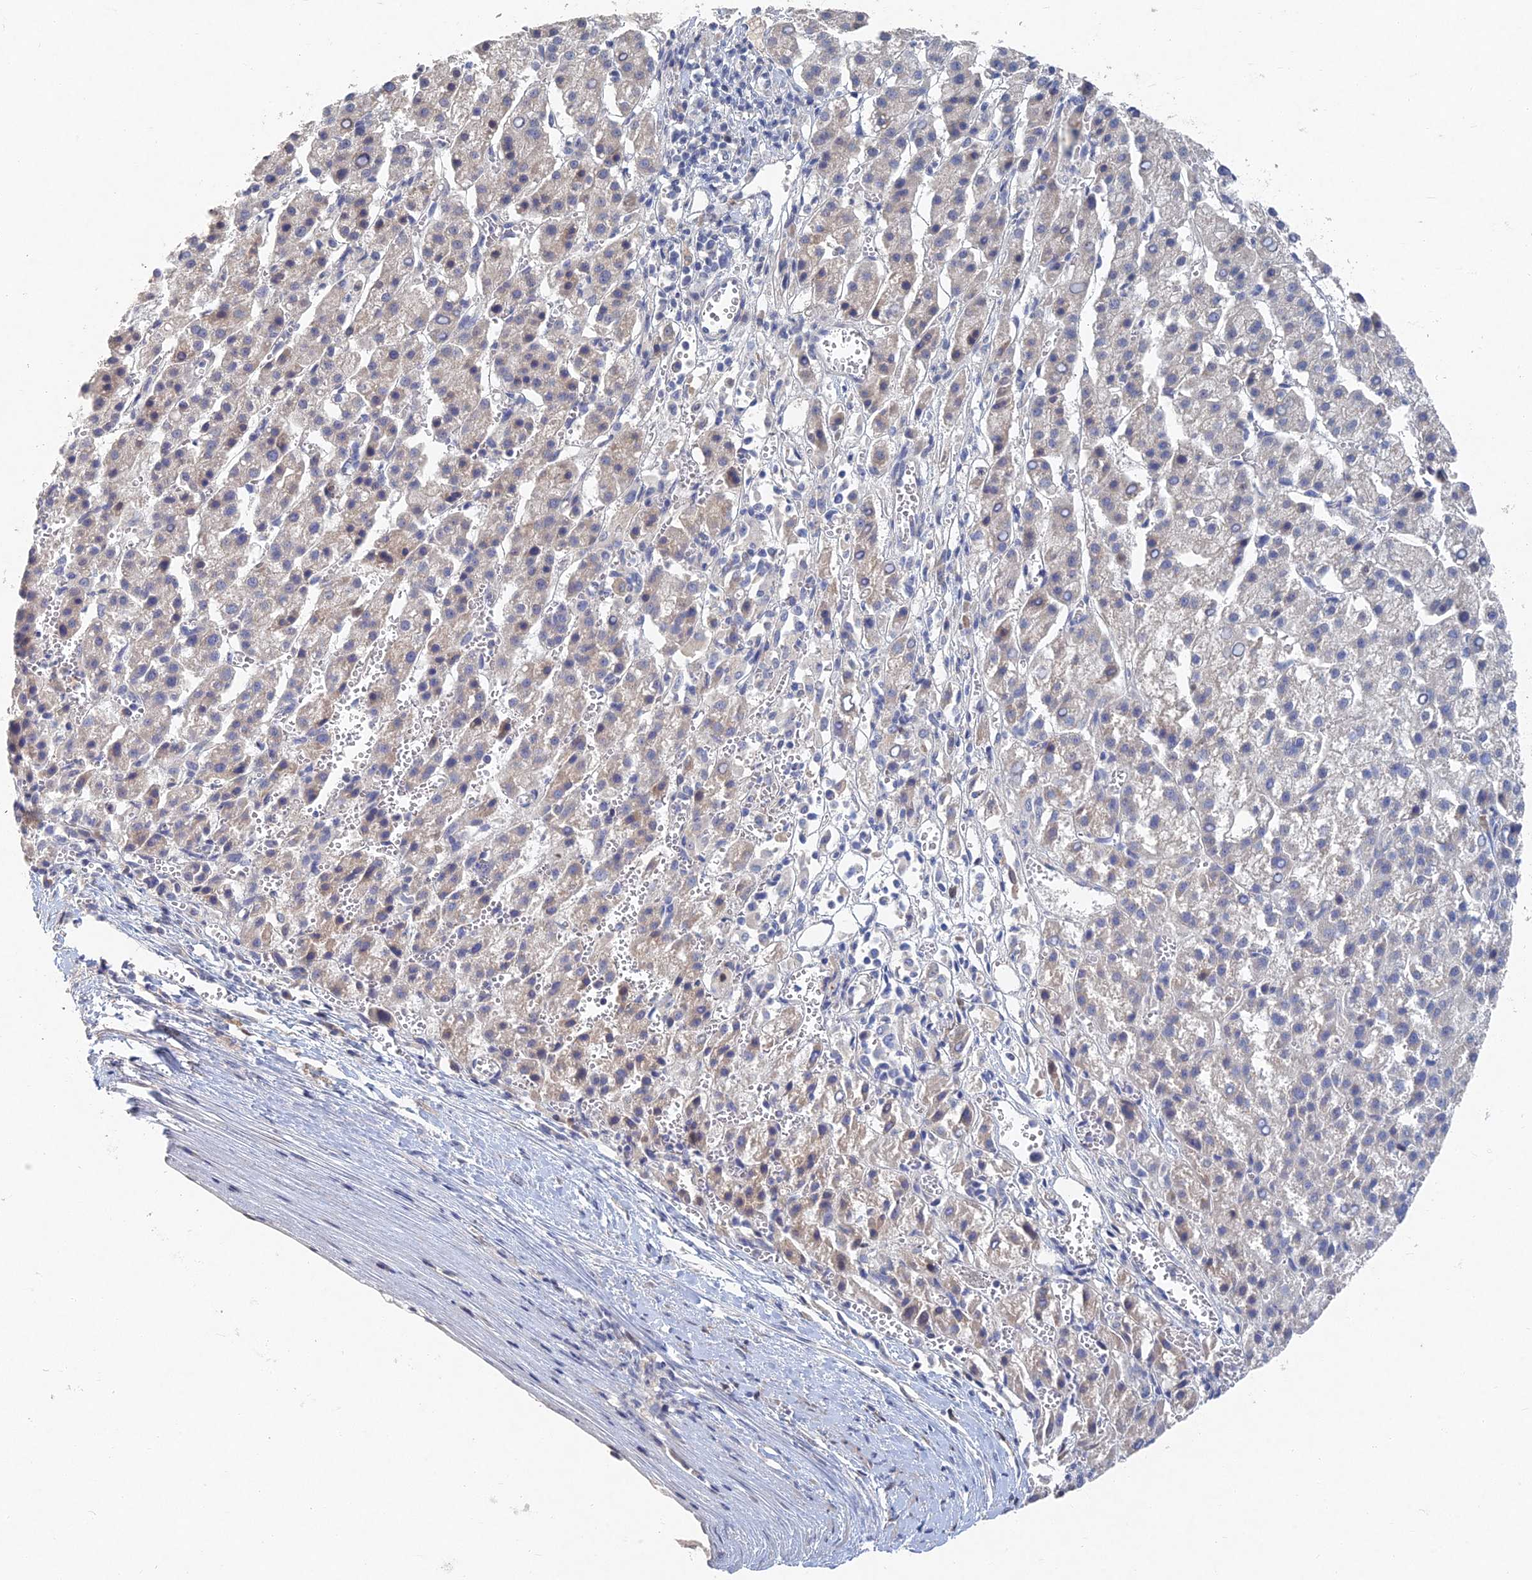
{"staining": {"intensity": "weak", "quantity": "<25%", "location": "cytoplasmic/membranous"}, "tissue": "liver cancer", "cell_type": "Tumor cells", "image_type": "cancer", "snomed": [{"axis": "morphology", "description": "Carcinoma, Hepatocellular, NOS"}, {"axis": "topography", "description": "Liver"}], "caption": "Tumor cells show no significant protein expression in hepatocellular carcinoma (liver).", "gene": "GNA15", "patient": {"sex": "female", "age": 58}}